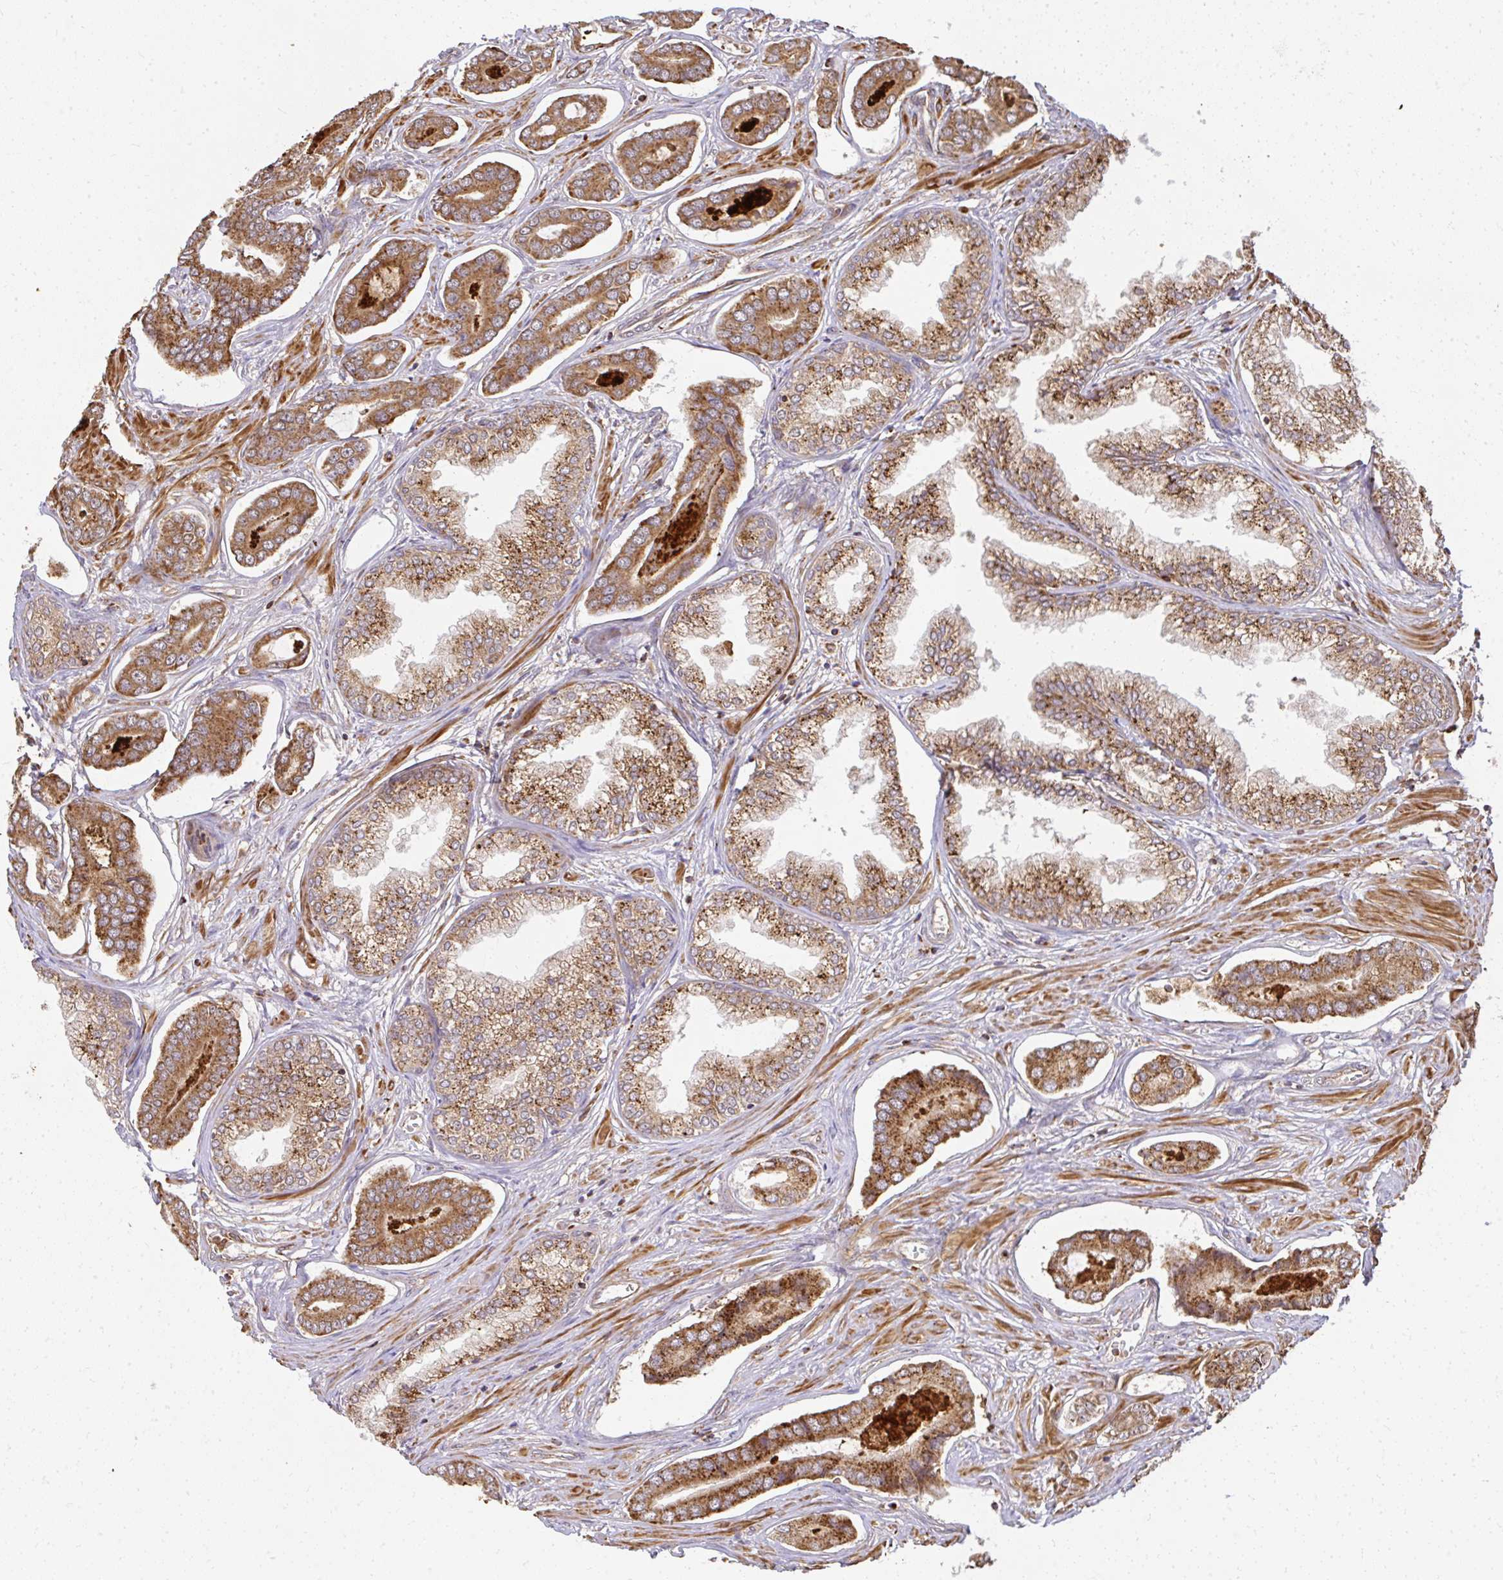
{"staining": {"intensity": "moderate", "quantity": ">75%", "location": "cytoplasmic/membranous"}, "tissue": "prostate cancer", "cell_type": "Tumor cells", "image_type": "cancer", "snomed": [{"axis": "morphology", "description": "Adenocarcinoma, NOS"}, {"axis": "topography", "description": "Prostate and seminal vesicle, NOS"}], "caption": "IHC (DAB) staining of human adenocarcinoma (prostate) reveals moderate cytoplasmic/membranous protein positivity in approximately >75% of tumor cells. (DAB = brown stain, brightfield microscopy at high magnification).", "gene": "GNS", "patient": {"sex": "male", "age": 76}}